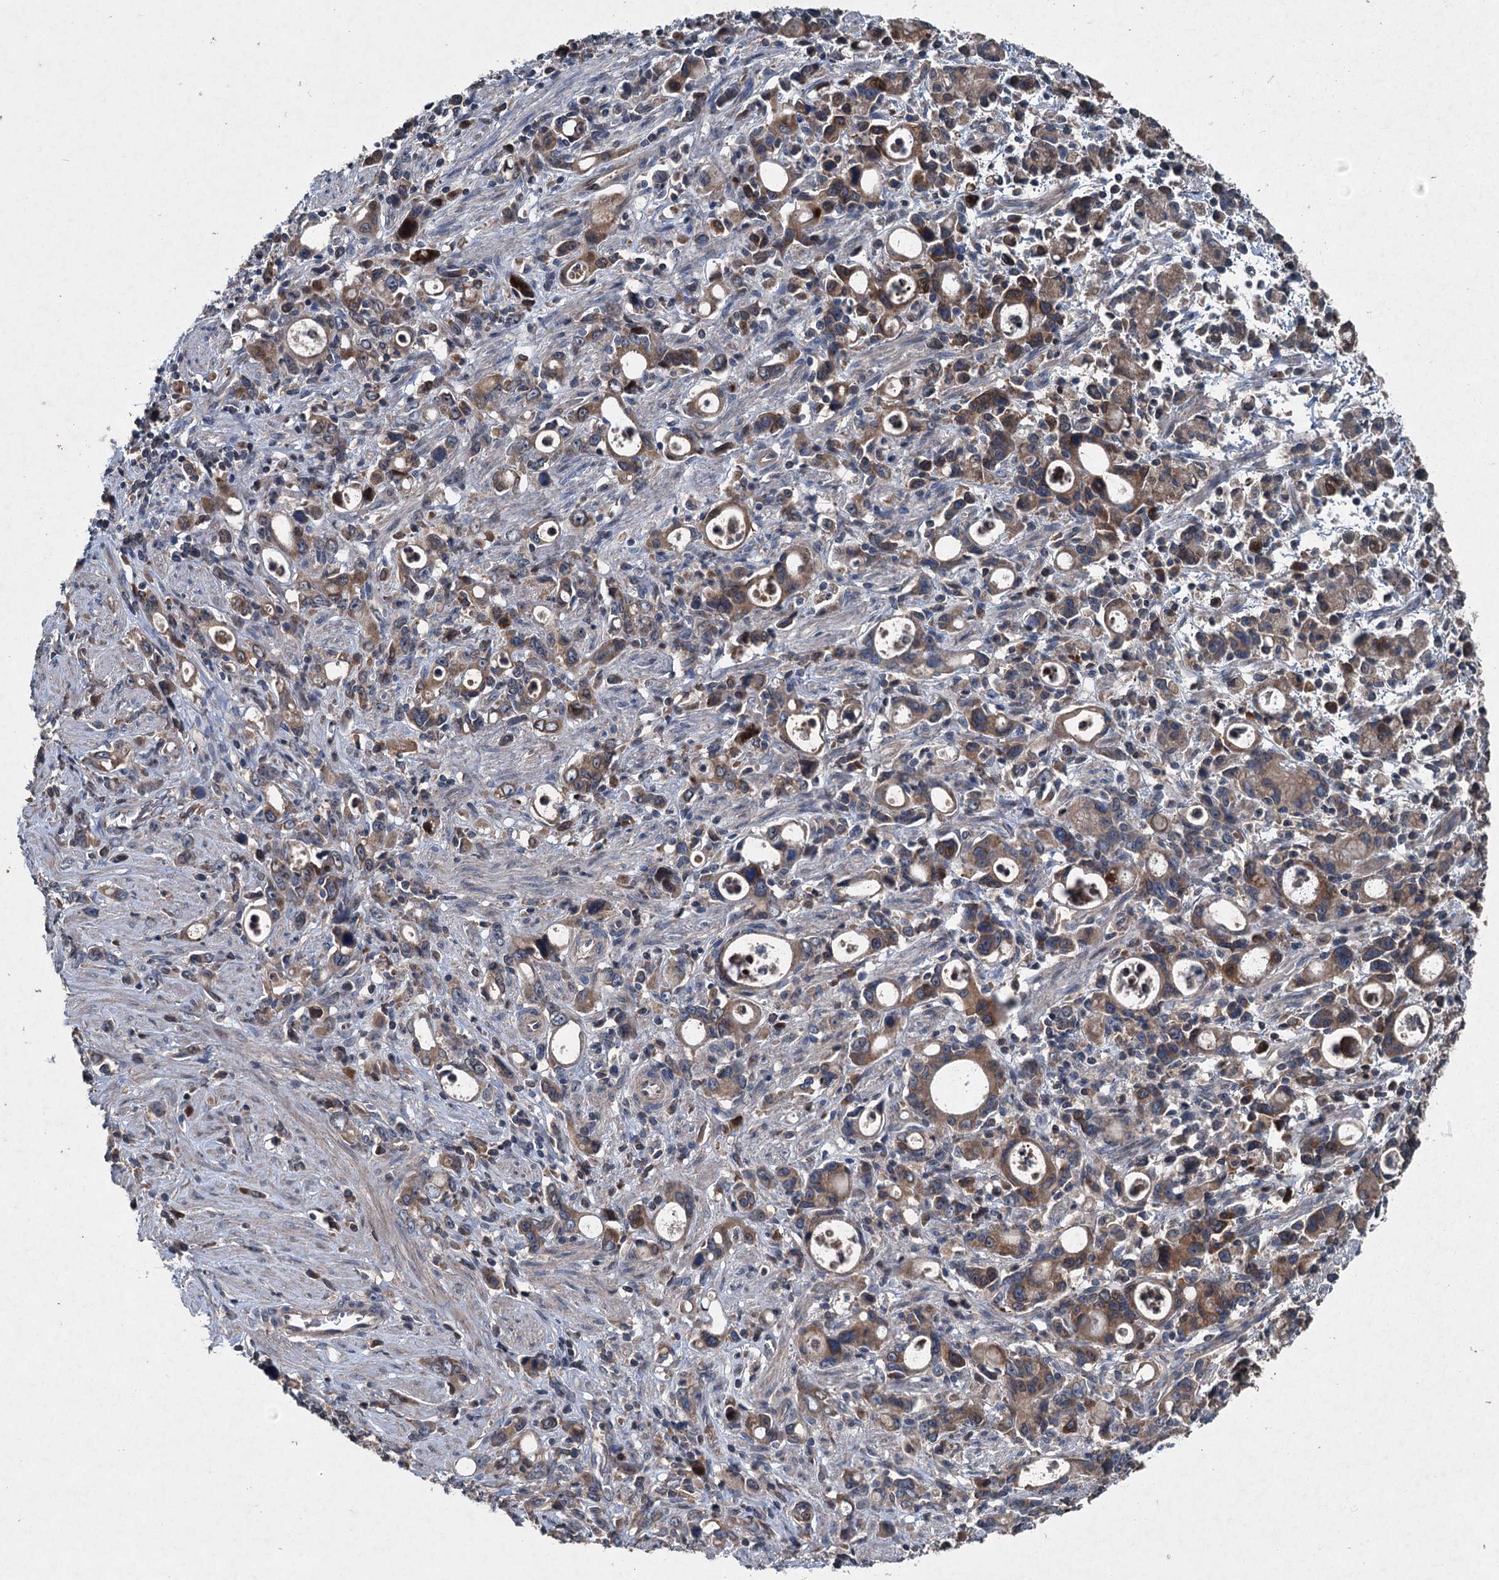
{"staining": {"intensity": "moderate", "quantity": ">75%", "location": "cytoplasmic/membranous"}, "tissue": "stomach cancer", "cell_type": "Tumor cells", "image_type": "cancer", "snomed": [{"axis": "morphology", "description": "Adenocarcinoma, NOS"}, {"axis": "topography", "description": "Stomach, lower"}], "caption": "Moderate cytoplasmic/membranous expression is present in approximately >75% of tumor cells in stomach adenocarcinoma.", "gene": "TAPBPL", "patient": {"sex": "female", "age": 43}}